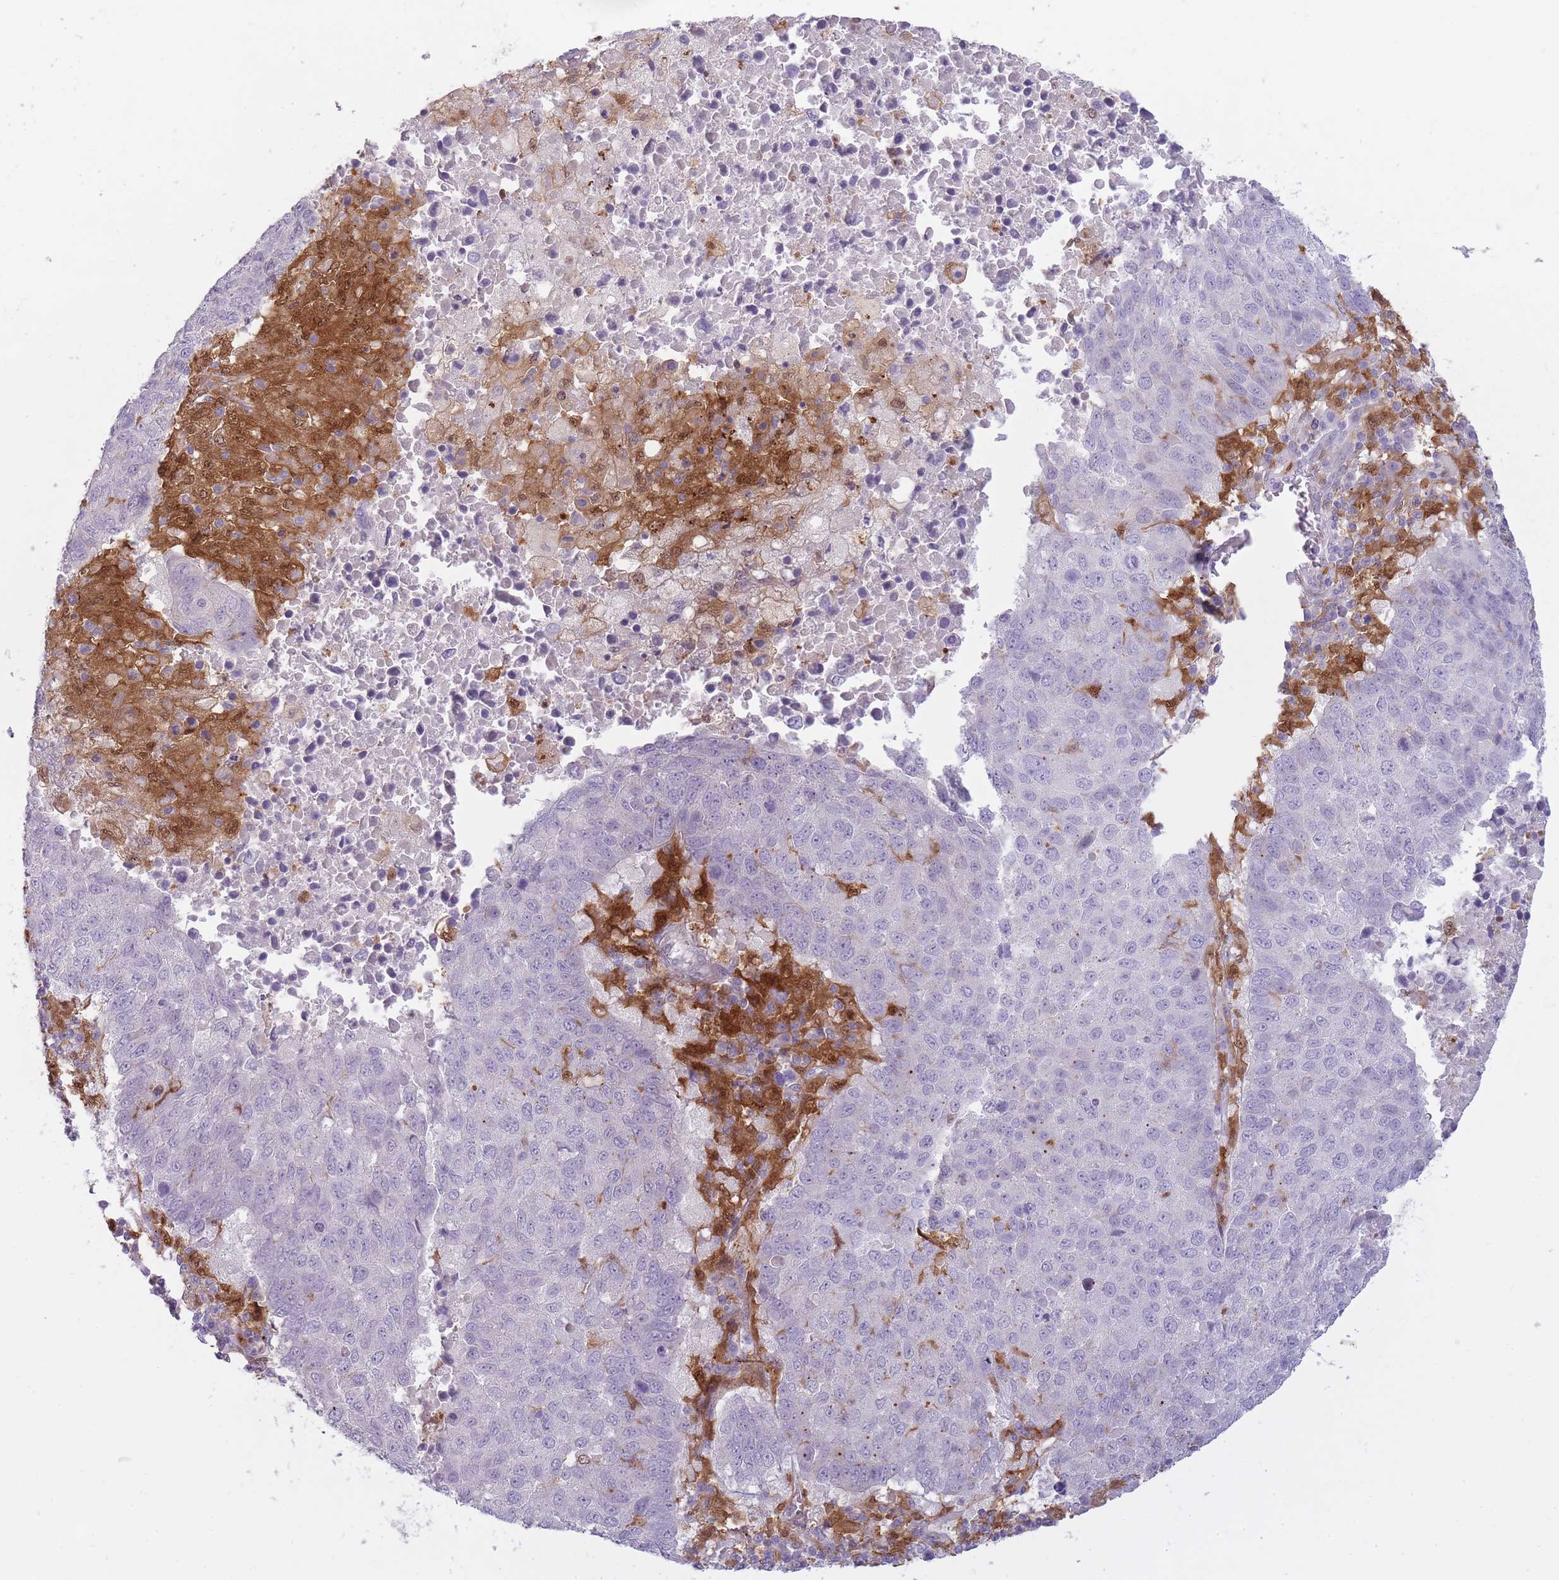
{"staining": {"intensity": "negative", "quantity": "none", "location": "none"}, "tissue": "lung cancer", "cell_type": "Tumor cells", "image_type": "cancer", "snomed": [{"axis": "morphology", "description": "Squamous cell carcinoma, NOS"}, {"axis": "topography", "description": "Lung"}], "caption": "IHC of lung squamous cell carcinoma reveals no staining in tumor cells. (DAB immunohistochemistry (IHC) visualized using brightfield microscopy, high magnification).", "gene": "LGALS9", "patient": {"sex": "male", "age": 73}}